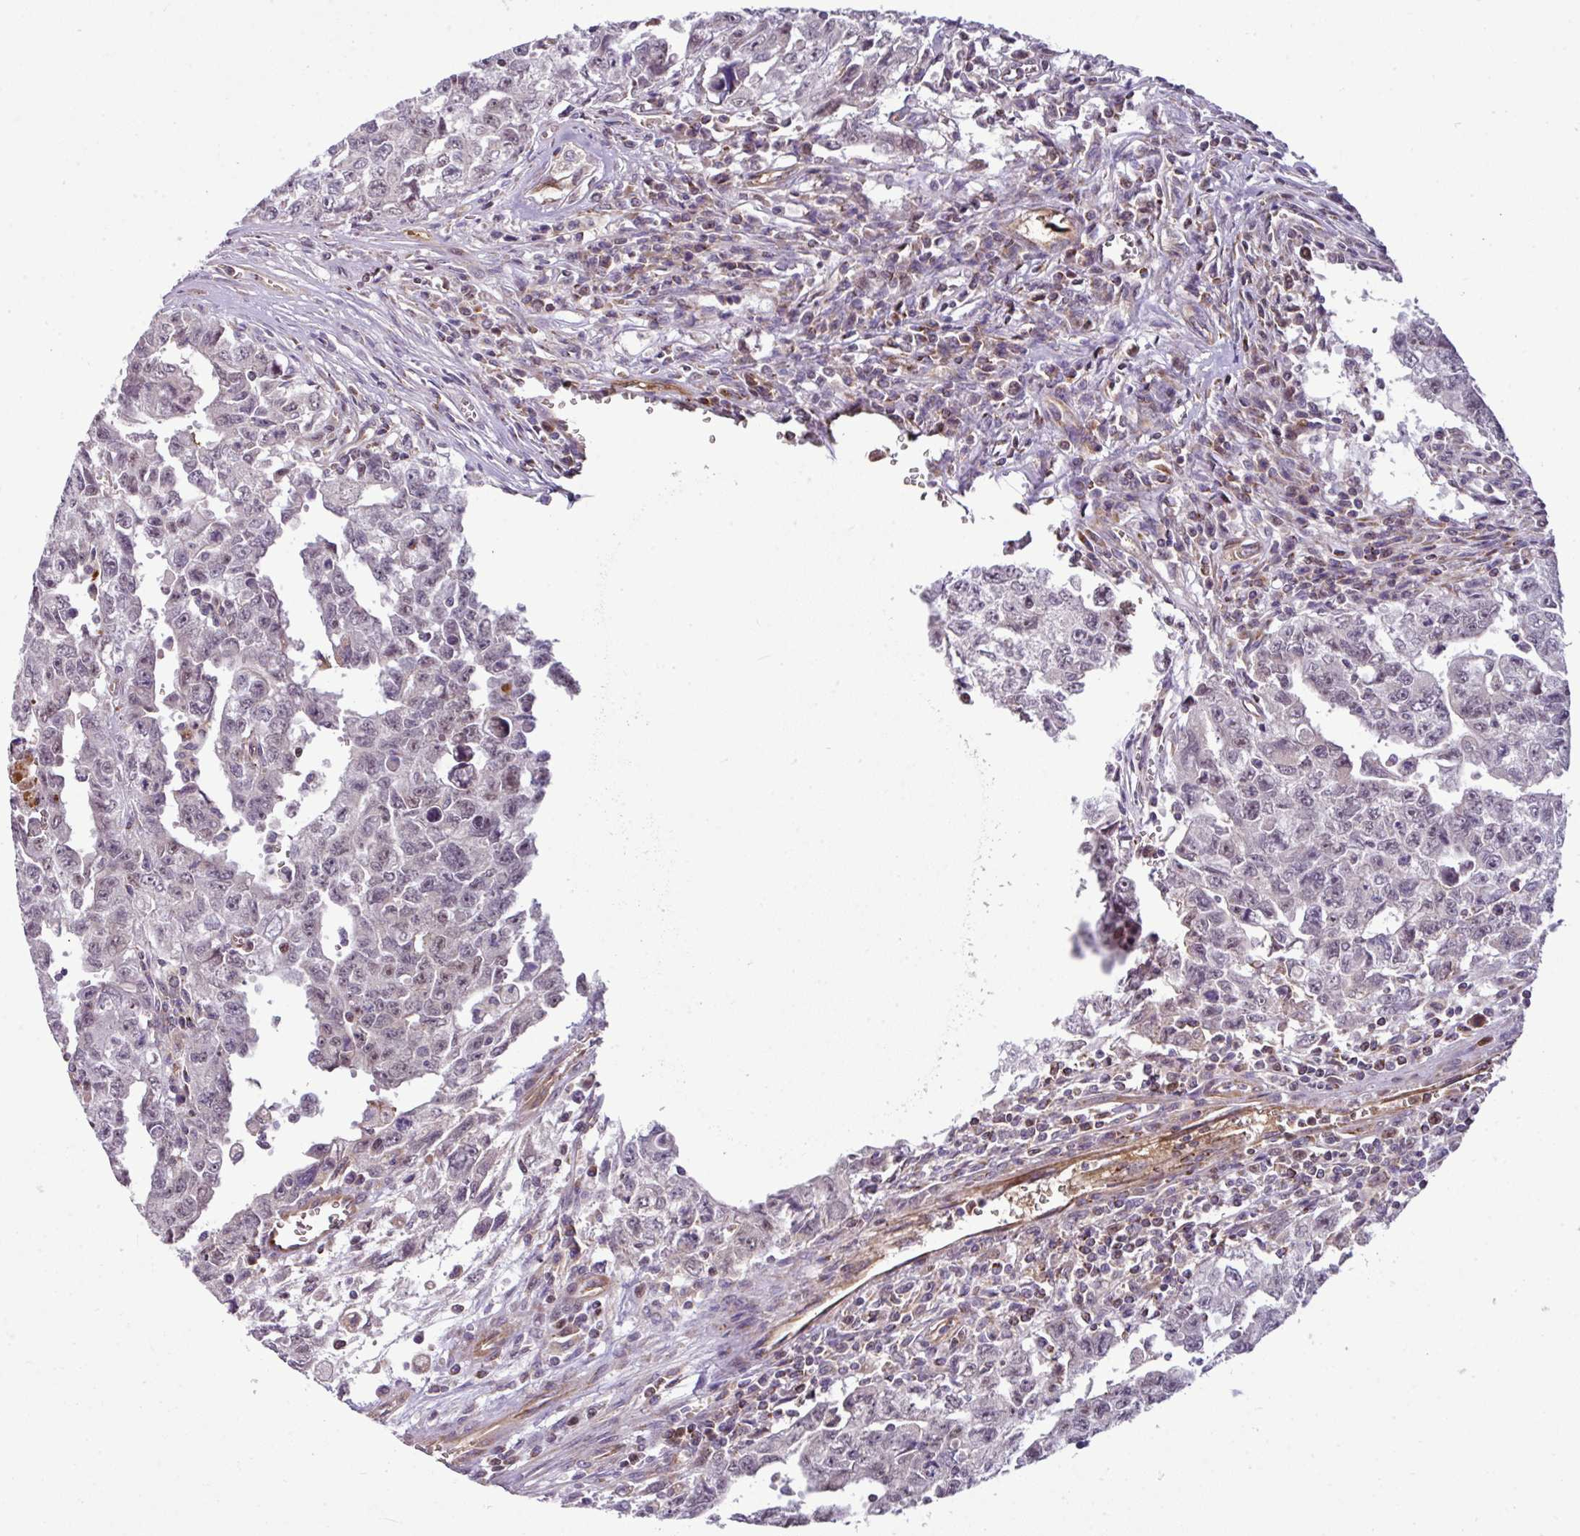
{"staining": {"intensity": "weak", "quantity": "<25%", "location": "nuclear"}, "tissue": "testis cancer", "cell_type": "Tumor cells", "image_type": "cancer", "snomed": [{"axis": "morphology", "description": "Carcinoma, Embryonal, NOS"}, {"axis": "topography", "description": "Testis"}], "caption": "This image is of testis cancer stained with immunohistochemistry (IHC) to label a protein in brown with the nuclei are counter-stained blue. There is no staining in tumor cells.", "gene": "PRELID3B", "patient": {"sex": "male", "age": 24}}